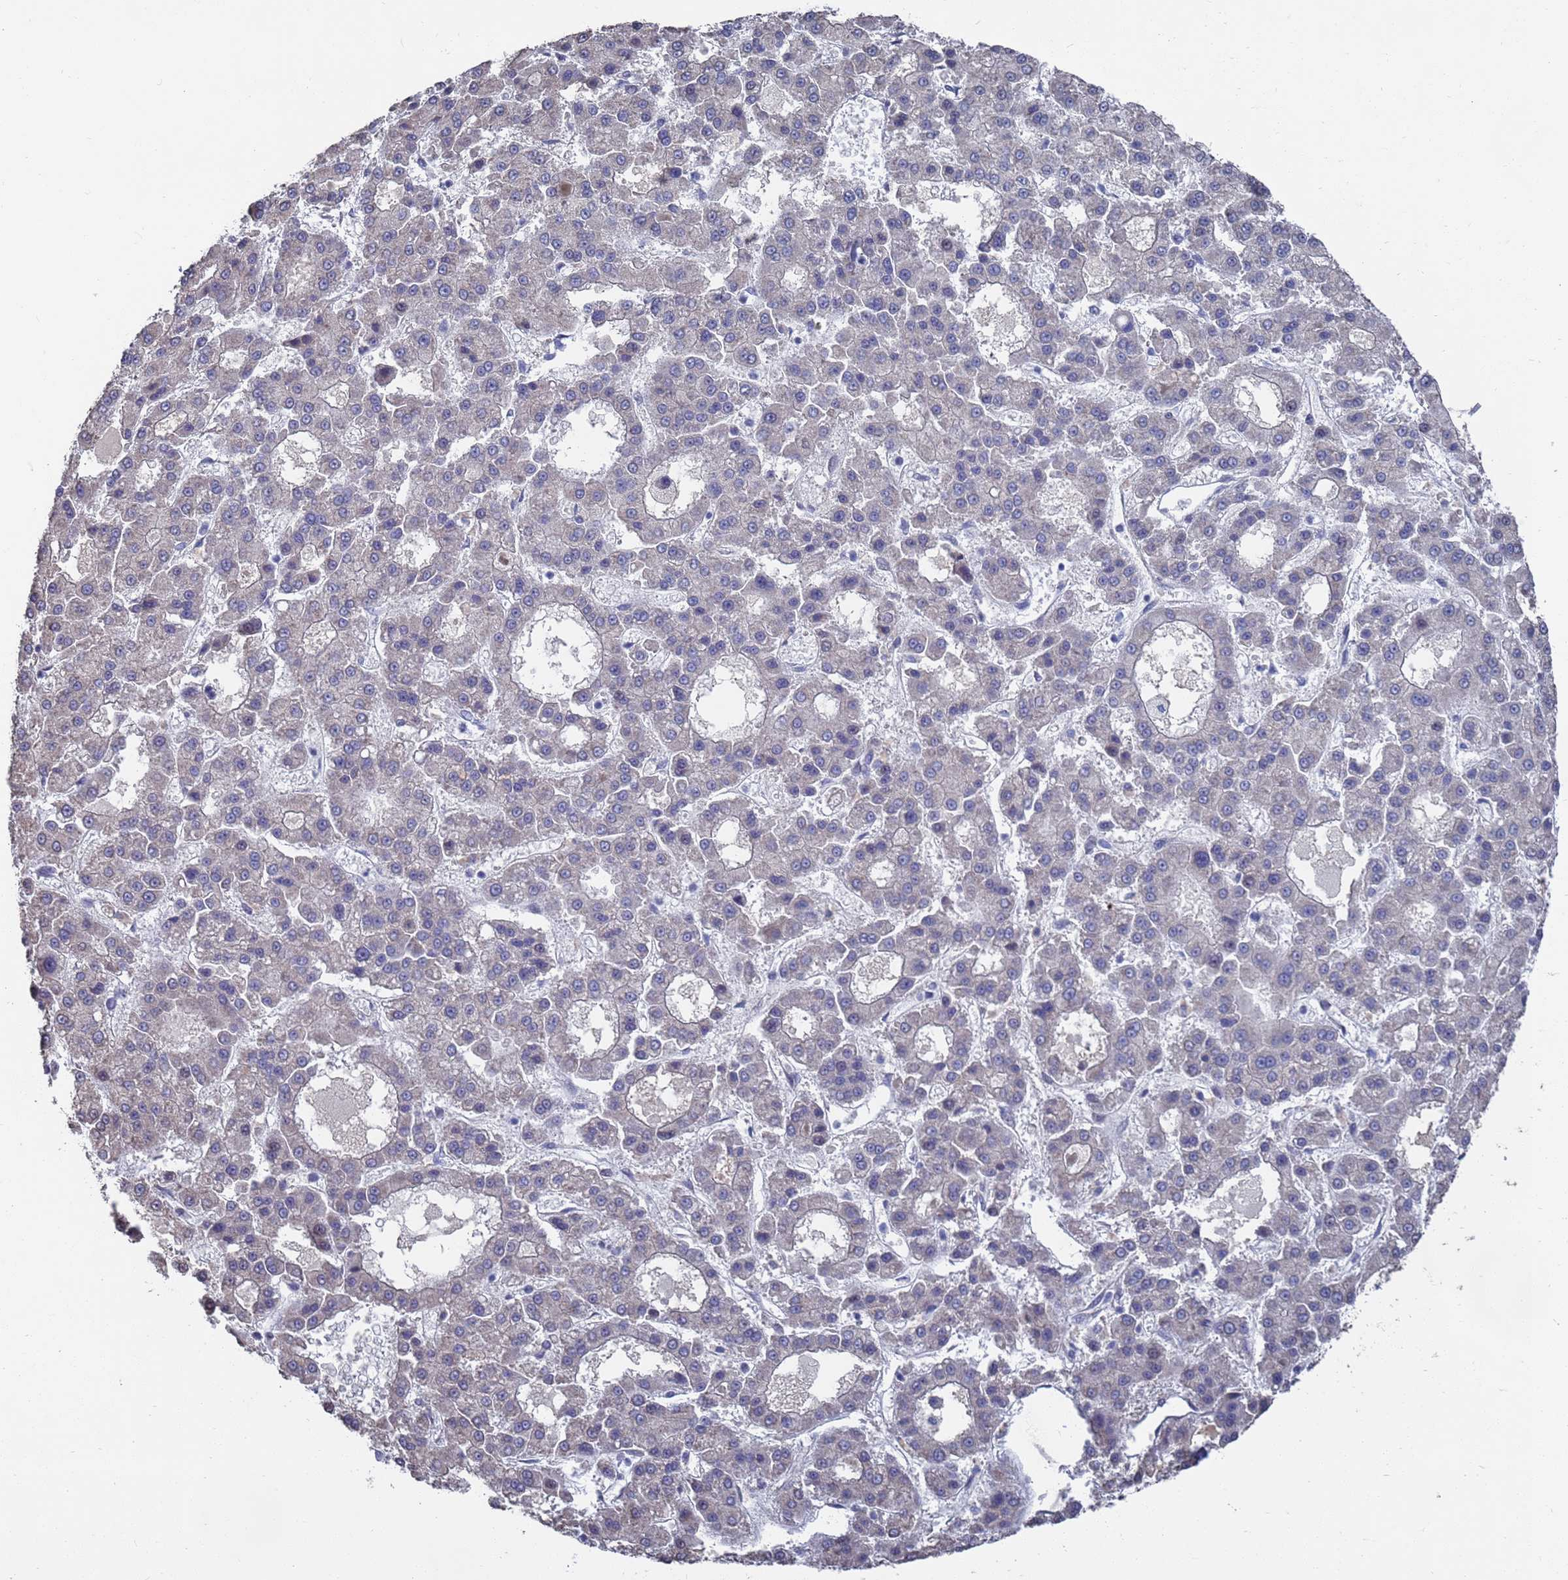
{"staining": {"intensity": "negative", "quantity": "none", "location": "none"}, "tissue": "liver cancer", "cell_type": "Tumor cells", "image_type": "cancer", "snomed": [{"axis": "morphology", "description": "Carcinoma, Hepatocellular, NOS"}, {"axis": "topography", "description": "Liver"}], "caption": "The immunohistochemistry (IHC) photomicrograph has no significant staining in tumor cells of liver cancer (hepatocellular carcinoma) tissue.", "gene": "CFAP119", "patient": {"sex": "male", "age": 70}}